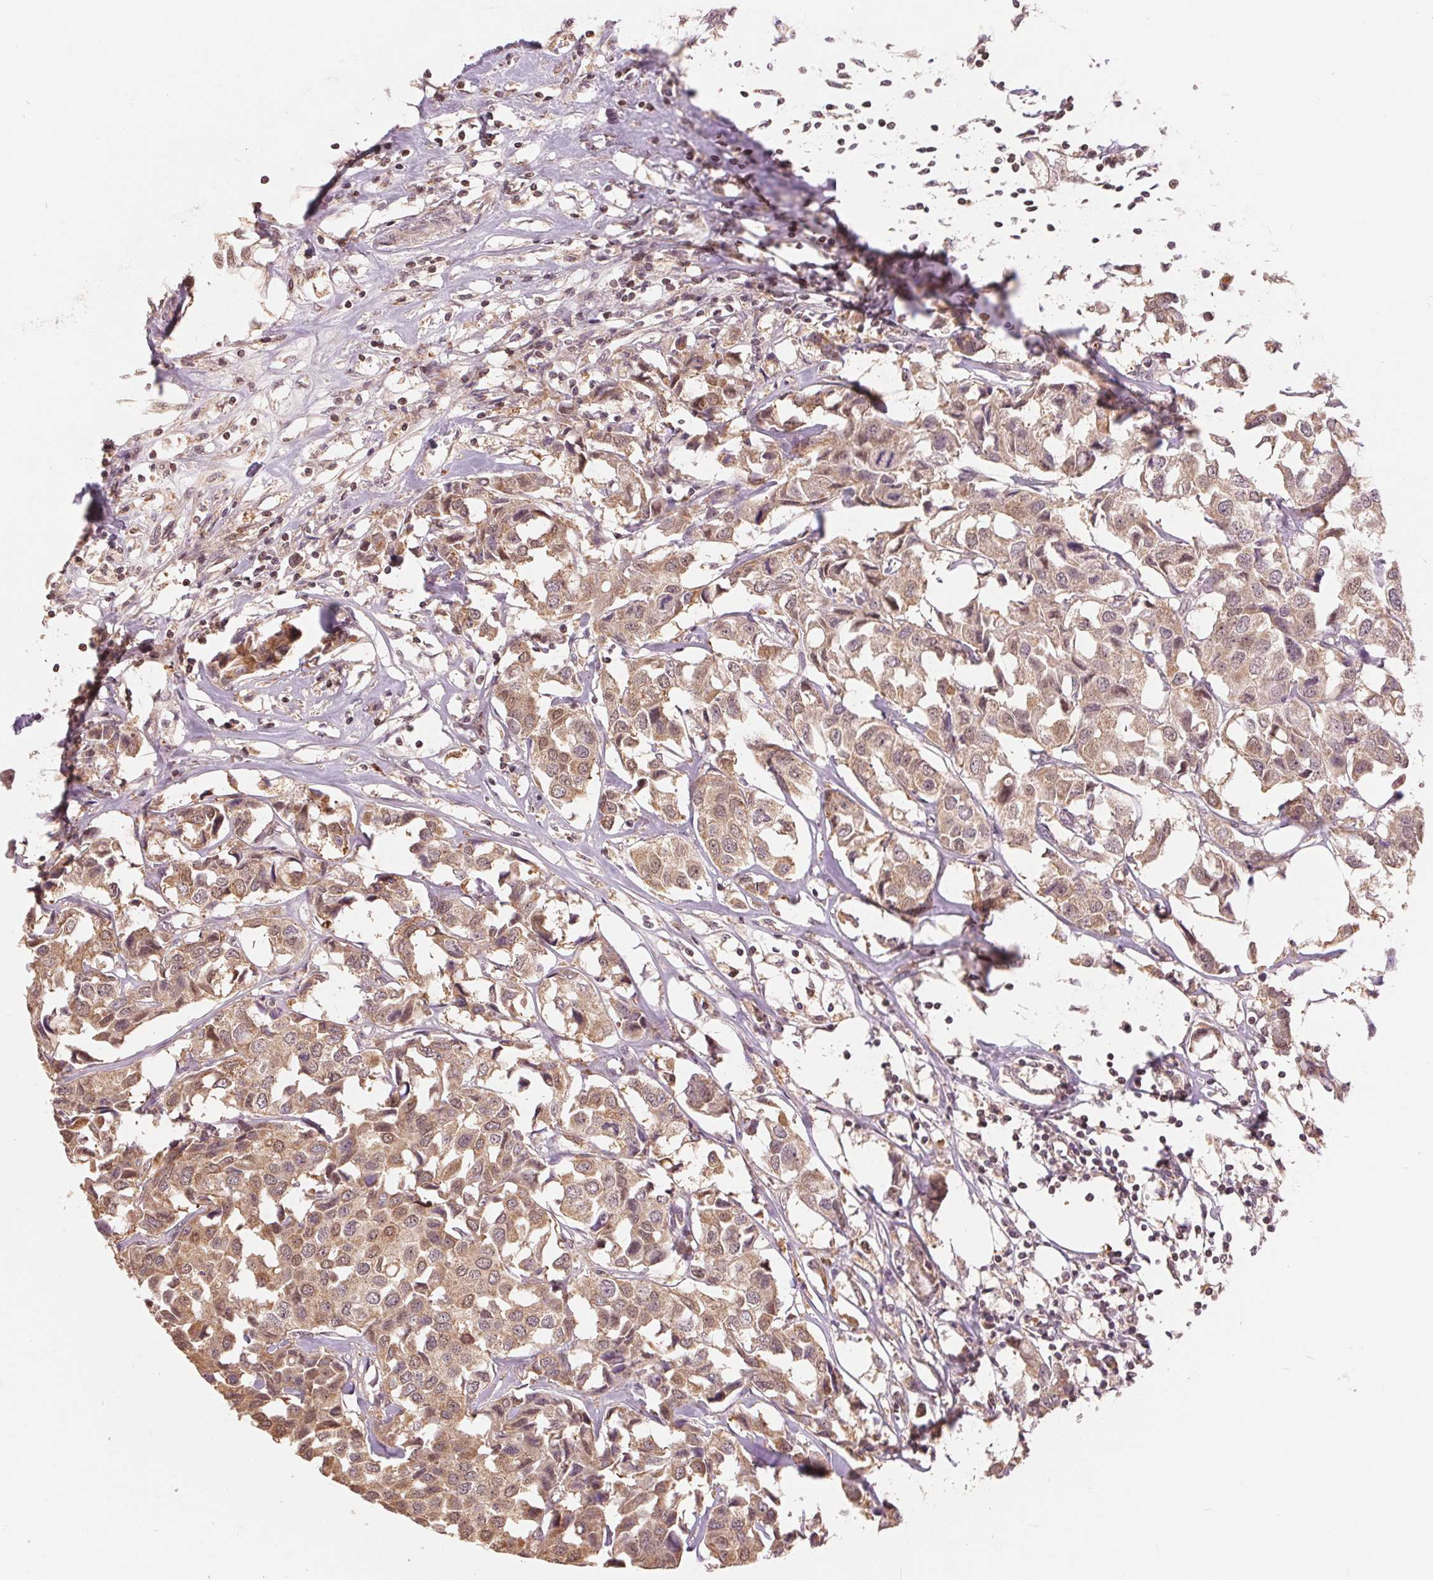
{"staining": {"intensity": "weak", "quantity": ">75%", "location": "cytoplasmic/membranous,nuclear"}, "tissue": "breast cancer", "cell_type": "Tumor cells", "image_type": "cancer", "snomed": [{"axis": "morphology", "description": "Duct carcinoma"}, {"axis": "topography", "description": "Breast"}], "caption": "Protein expression analysis of intraductal carcinoma (breast) reveals weak cytoplasmic/membranous and nuclear expression in about >75% of tumor cells.", "gene": "TMEM273", "patient": {"sex": "female", "age": 80}}